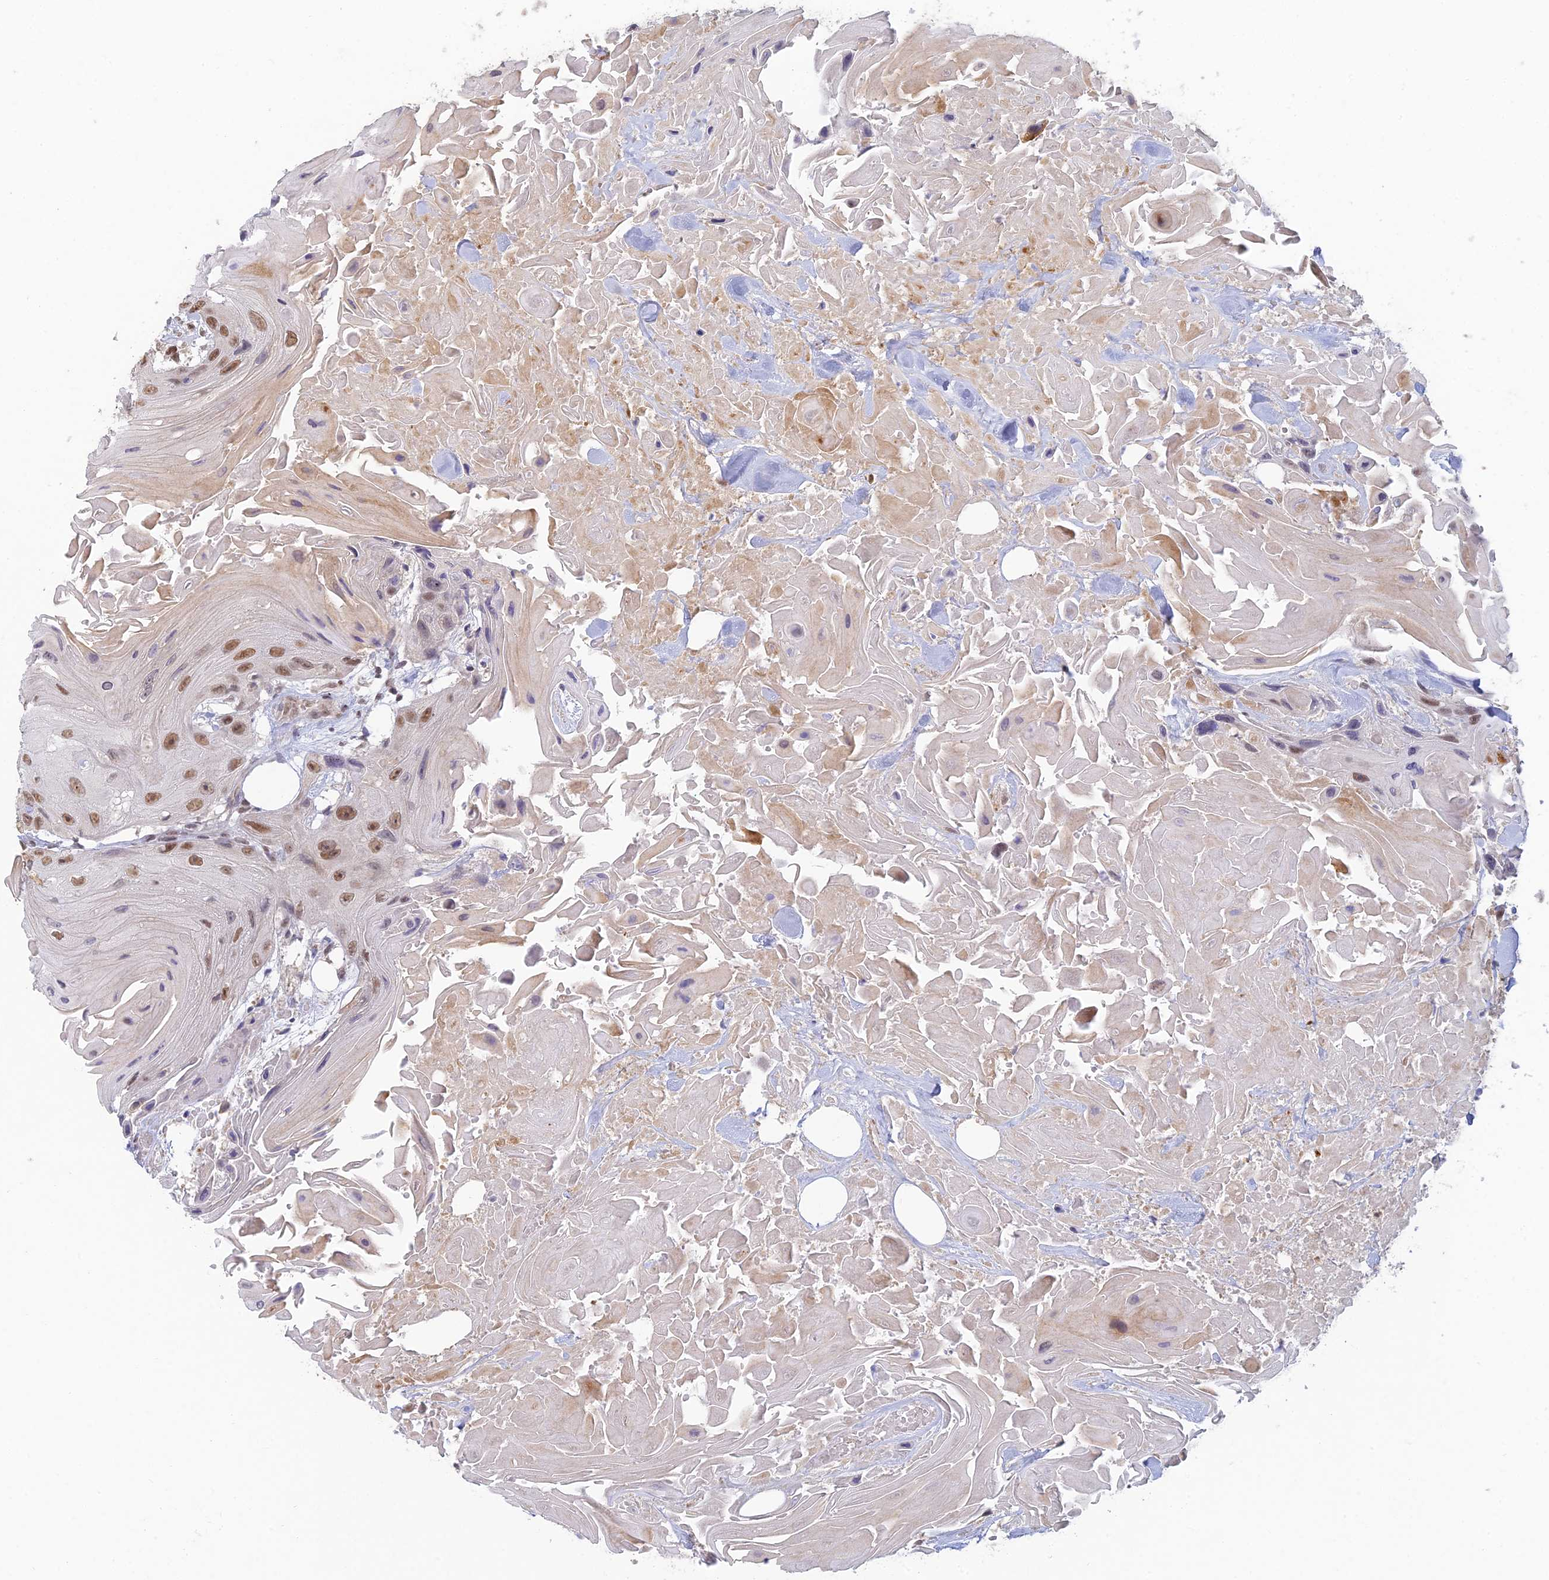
{"staining": {"intensity": "moderate", "quantity": ">75%", "location": "nuclear"}, "tissue": "head and neck cancer", "cell_type": "Tumor cells", "image_type": "cancer", "snomed": [{"axis": "morphology", "description": "Squamous cell carcinoma, NOS"}, {"axis": "topography", "description": "Head-Neck"}], "caption": "Moderate nuclear protein expression is present in approximately >75% of tumor cells in head and neck cancer (squamous cell carcinoma). The staining was performed using DAB (3,3'-diaminobenzidine), with brown indicating positive protein expression. Nuclei are stained blue with hematoxylin.", "gene": "RANBP3", "patient": {"sex": "male", "age": 81}}